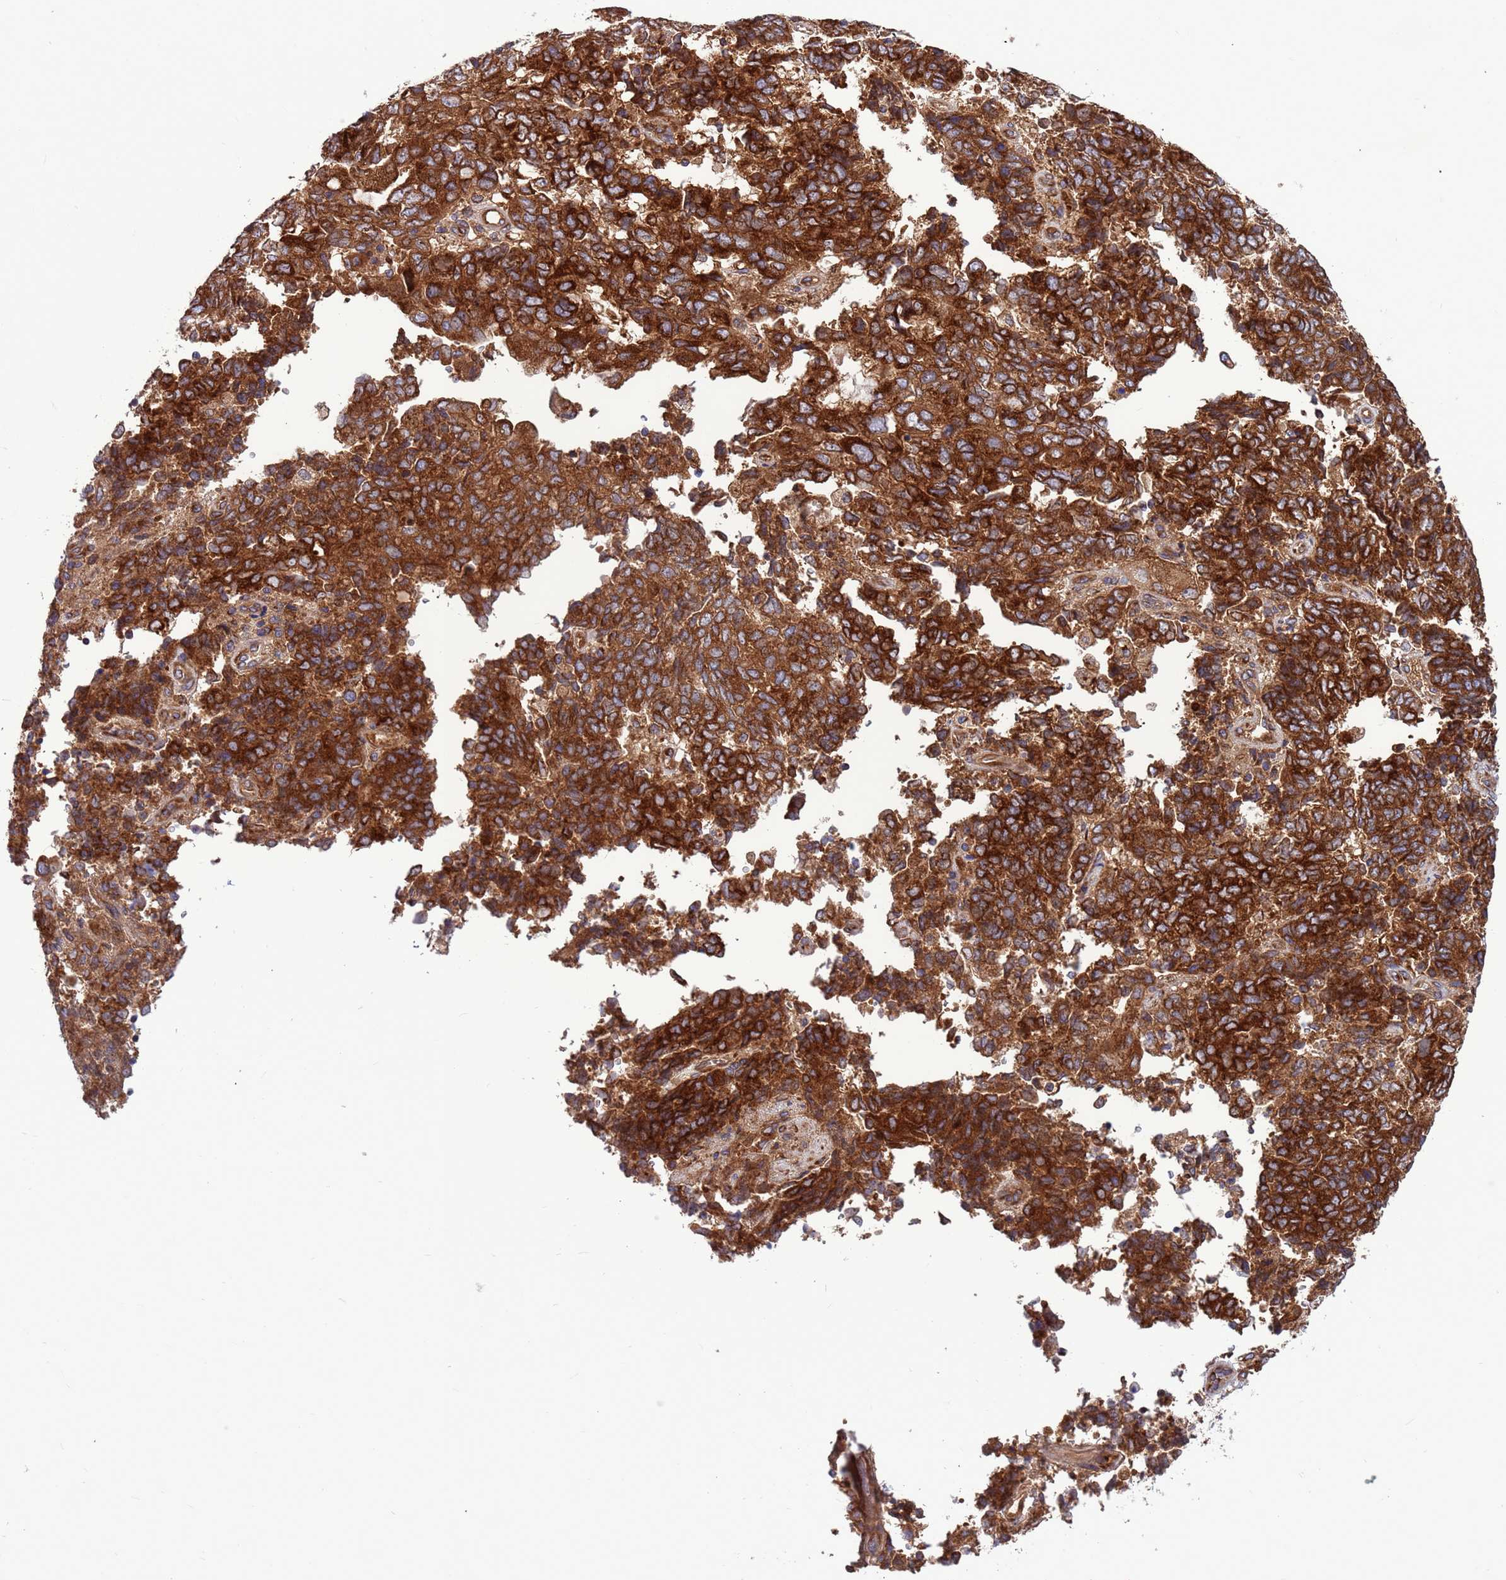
{"staining": {"intensity": "strong", "quantity": ">75%", "location": "cytoplasmic/membranous"}, "tissue": "endometrial cancer", "cell_type": "Tumor cells", "image_type": "cancer", "snomed": [{"axis": "morphology", "description": "Adenocarcinoma, NOS"}, {"axis": "topography", "description": "Endometrium"}], "caption": "Tumor cells display strong cytoplasmic/membranous staining in approximately >75% of cells in endometrial adenocarcinoma. (Stains: DAB (3,3'-diaminobenzidine) in brown, nuclei in blue, Microscopy: brightfield microscopy at high magnification).", "gene": "ZC3HAV1", "patient": {"sex": "female", "age": 80}}